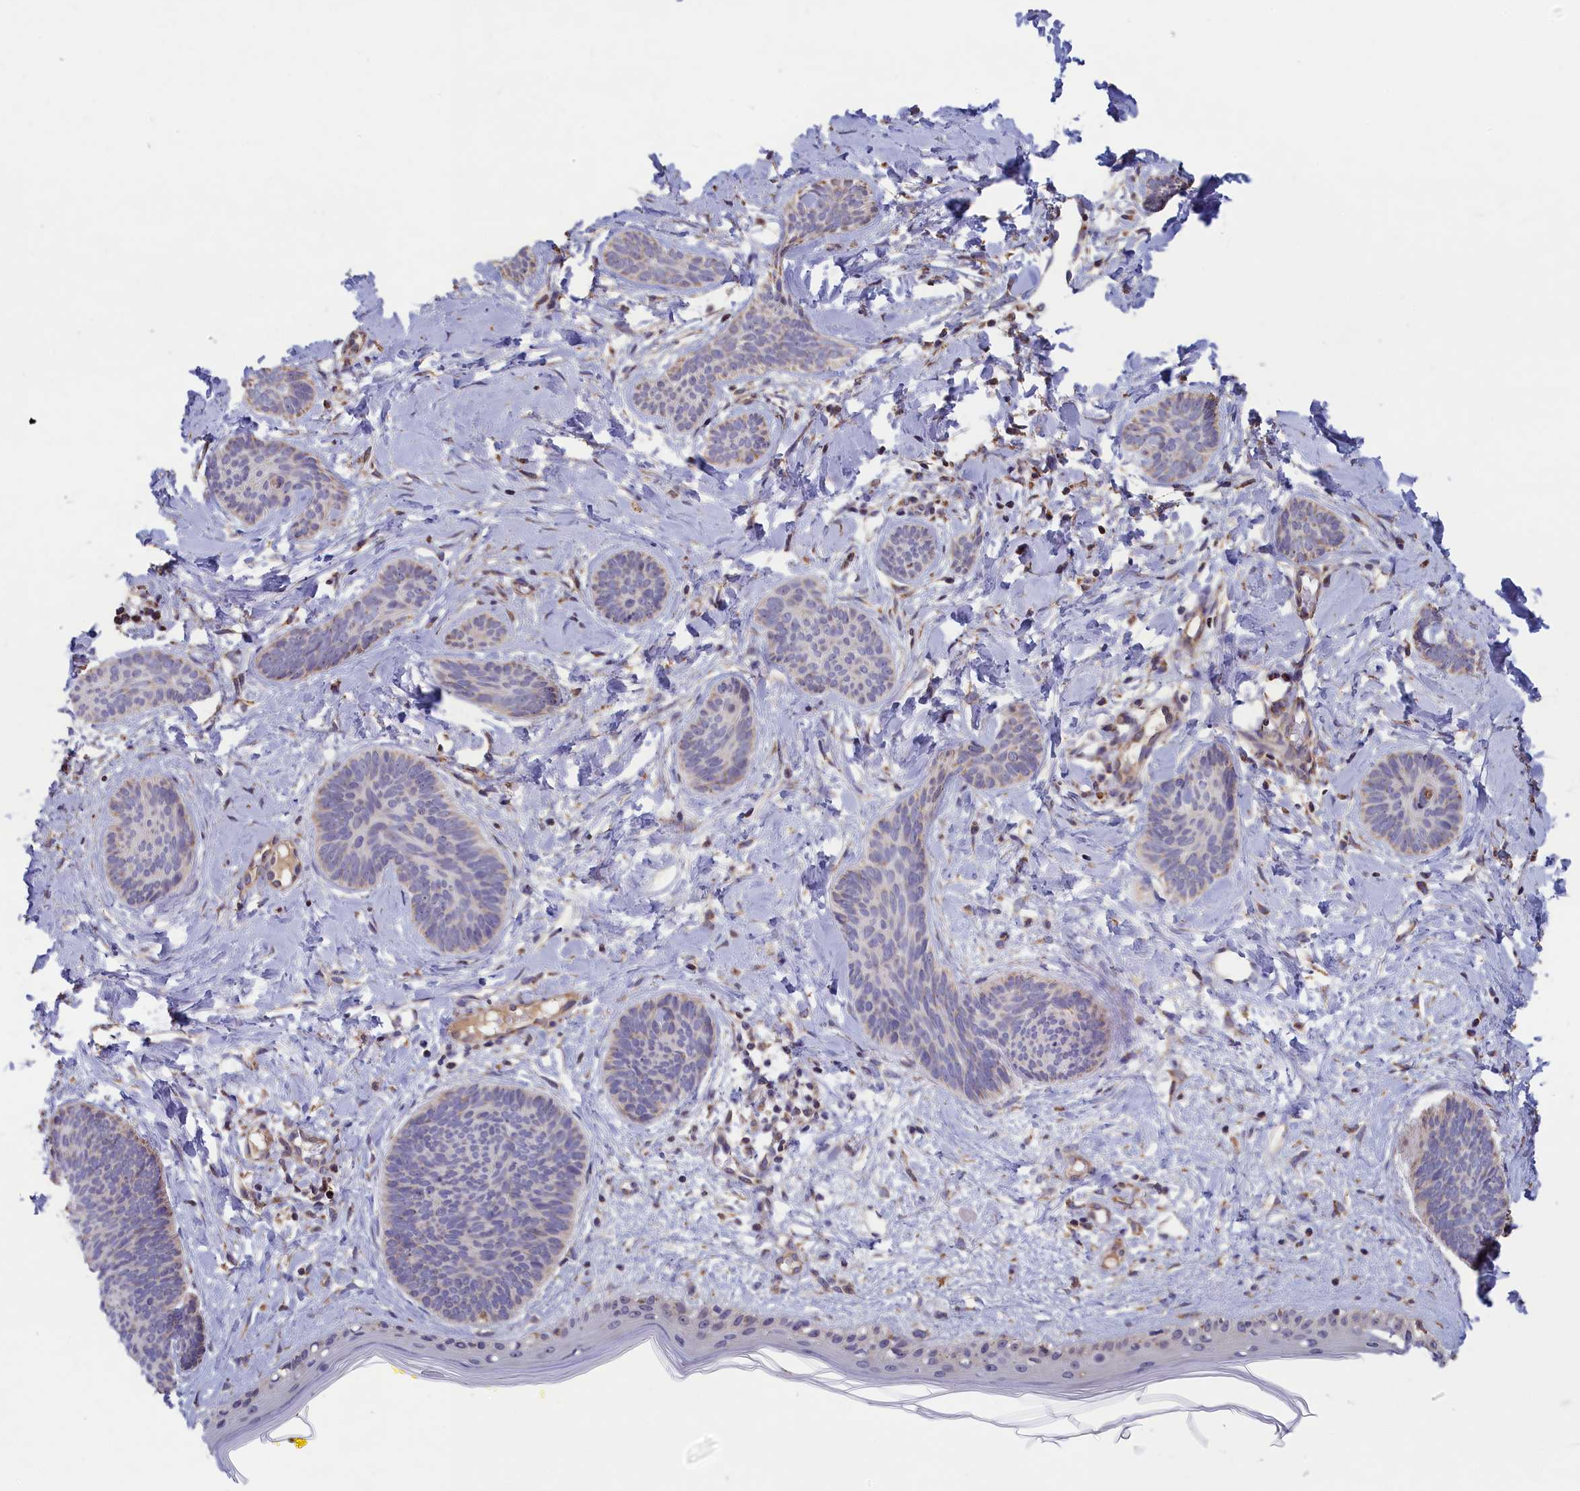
{"staining": {"intensity": "negative", "quantity": "none", "location": "none"}, "tissue": "skin cancer", "cell_type": "Tumor cells", "image_type": "cancer", "snomed": [{"axis": "morphology", "description": "Basal cell carcinoma"}, {"axis": "topography", "description": "Skin"}], "caption": "IHC micrograph of skin basal cell carcinoma stained for a protein (brown), which reveals no expression in tumor cells.", "gene": "ZNF816", "patient": {"sex": "female", "age": 81}}